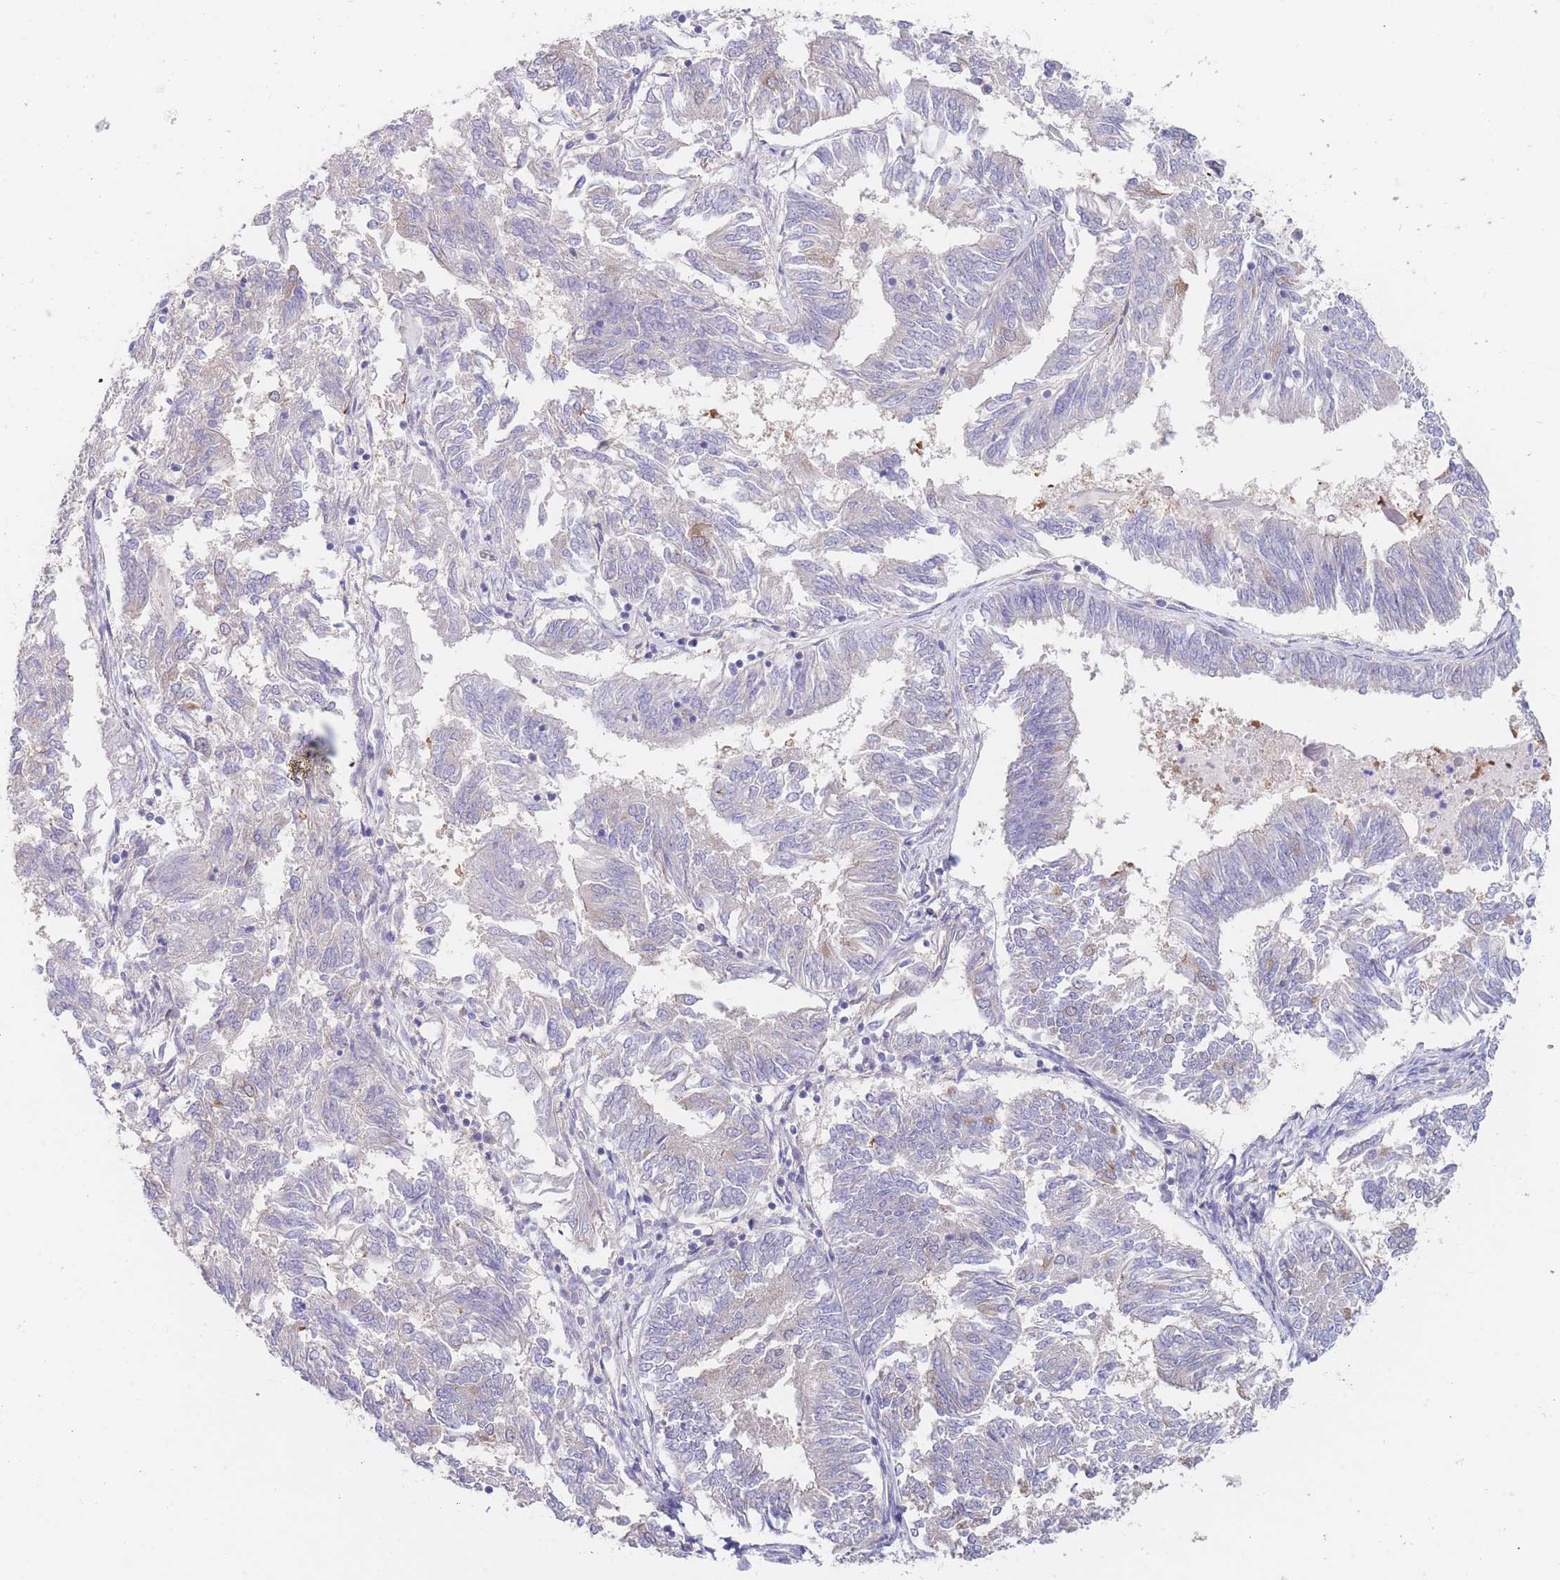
{"staining": {"intensity": "negative", "quantity": "none", "location": "none"}, "tissue": "endometrial cancer", "cell_type": "Tumor cells", "image_type": "cancer", "snomed": [{"axis": "morphology", "description": "Adenocarcinoma, NOS"}, {"axis": "topography", "description": "Endometrium"}], "caption": "This micrograph is of endometrial cancer stained with immunohistochemistry (IHC) to label a protein in brown with the nuclei are counter-stained blue. There is no expression in tumor cells.", "gene": "ZNF281", "patient": {"sex": "female", "age": 58}}